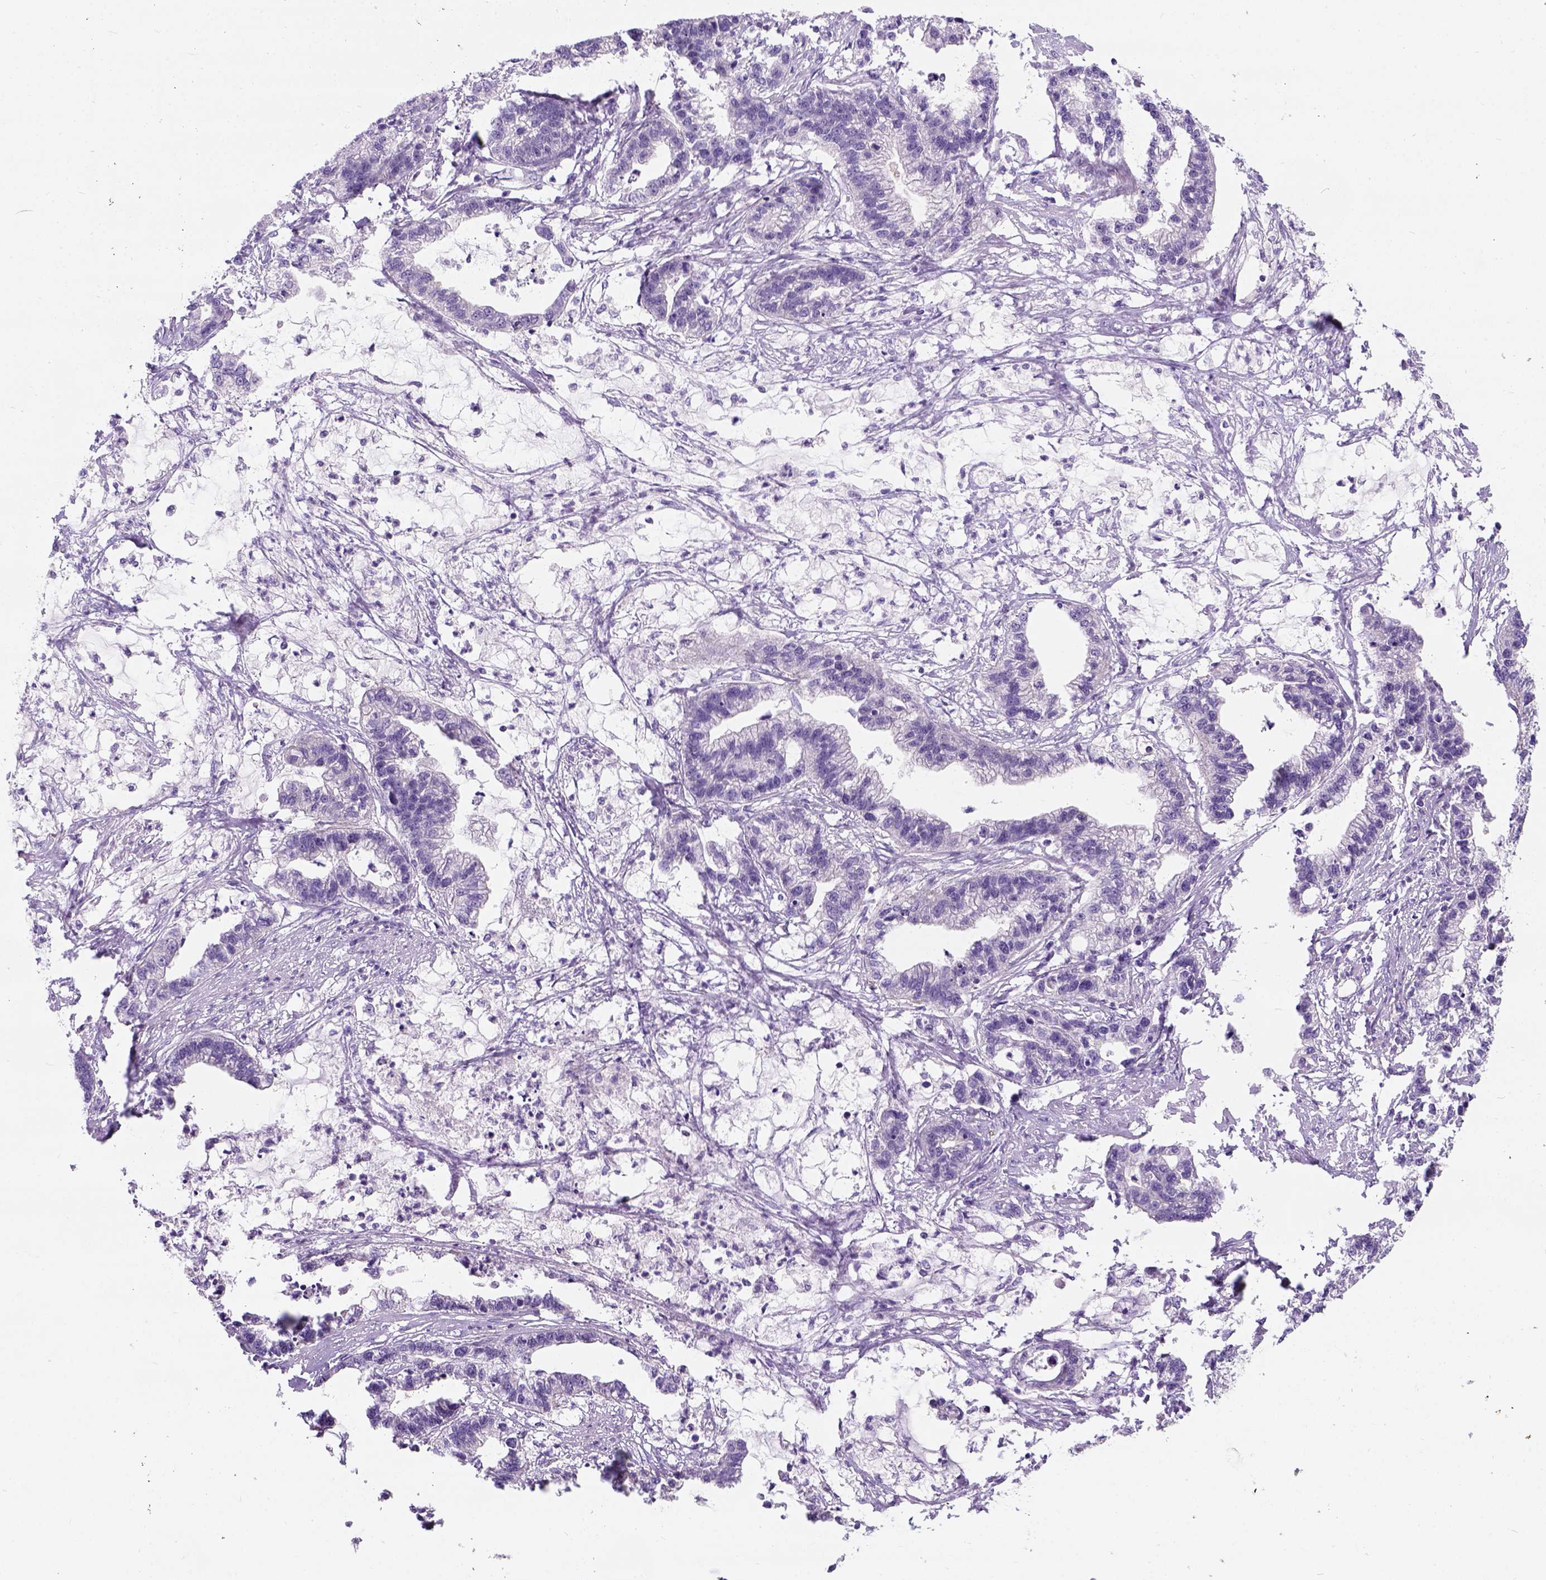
{"staining": {"intensity": "negative", "quantity": "none", "location": "none"}, "tissue": "stomach cancer", "cell_type": "Tumor cells", "image_type": "cancer", "snomed": [{"axis": "morphology", "description": "Adenocarcinoma, NOS"}, {"axis": "topography", "description": "Stomach"}], "caption": "Immunohistochemical staining of adenocarcinoma (stomach) demonstrates no significant staining in tumor cells.", "gene": "C20orf144", "patient": {"sex": "male", "age": 83}}